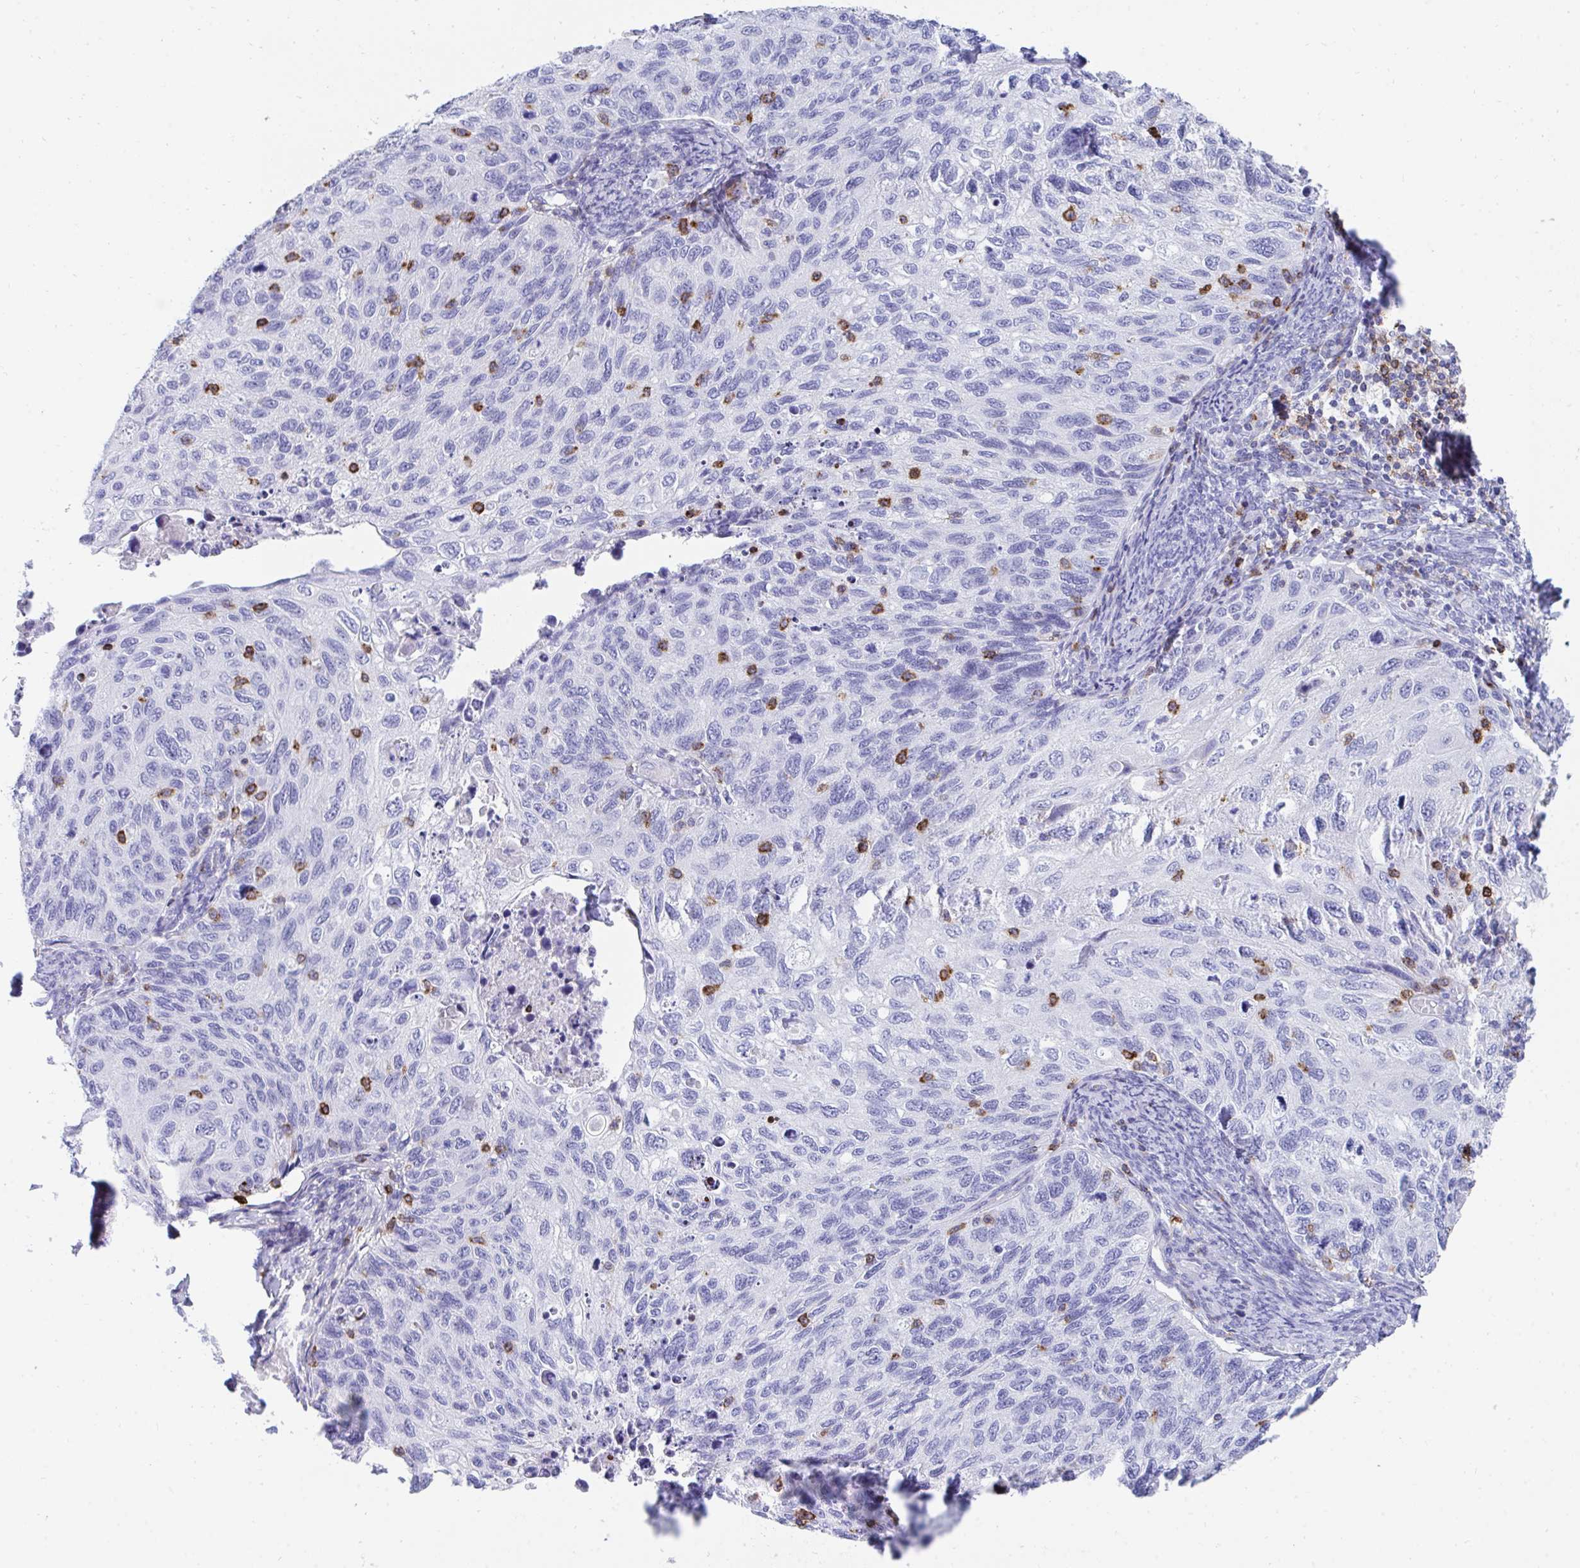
{"staining": {"intensity": "negative", "quantity": "none", "location": "none"}, "tissue": "cervical cancer", "cell_type": "Tumor cells", "image_type": "cancer", "snomed": [{"axis": "morphology", "description": "Squamous cell carcinoma, NOS"}, {"axis": "topography", "description": "Cervix"}], "caption": "Histopathology image shows no protein positivity in tumor cells of cervical cancer (squamous cell carcinoma) tissue. Brightfield microscopy of IHC stained with DAB (3,3'-diaminobenzidine) (brown) and hematoxylin (blue), captured at high magnification.", "gene": "CD7", "patient": {"sex": "female", "age": 70}}